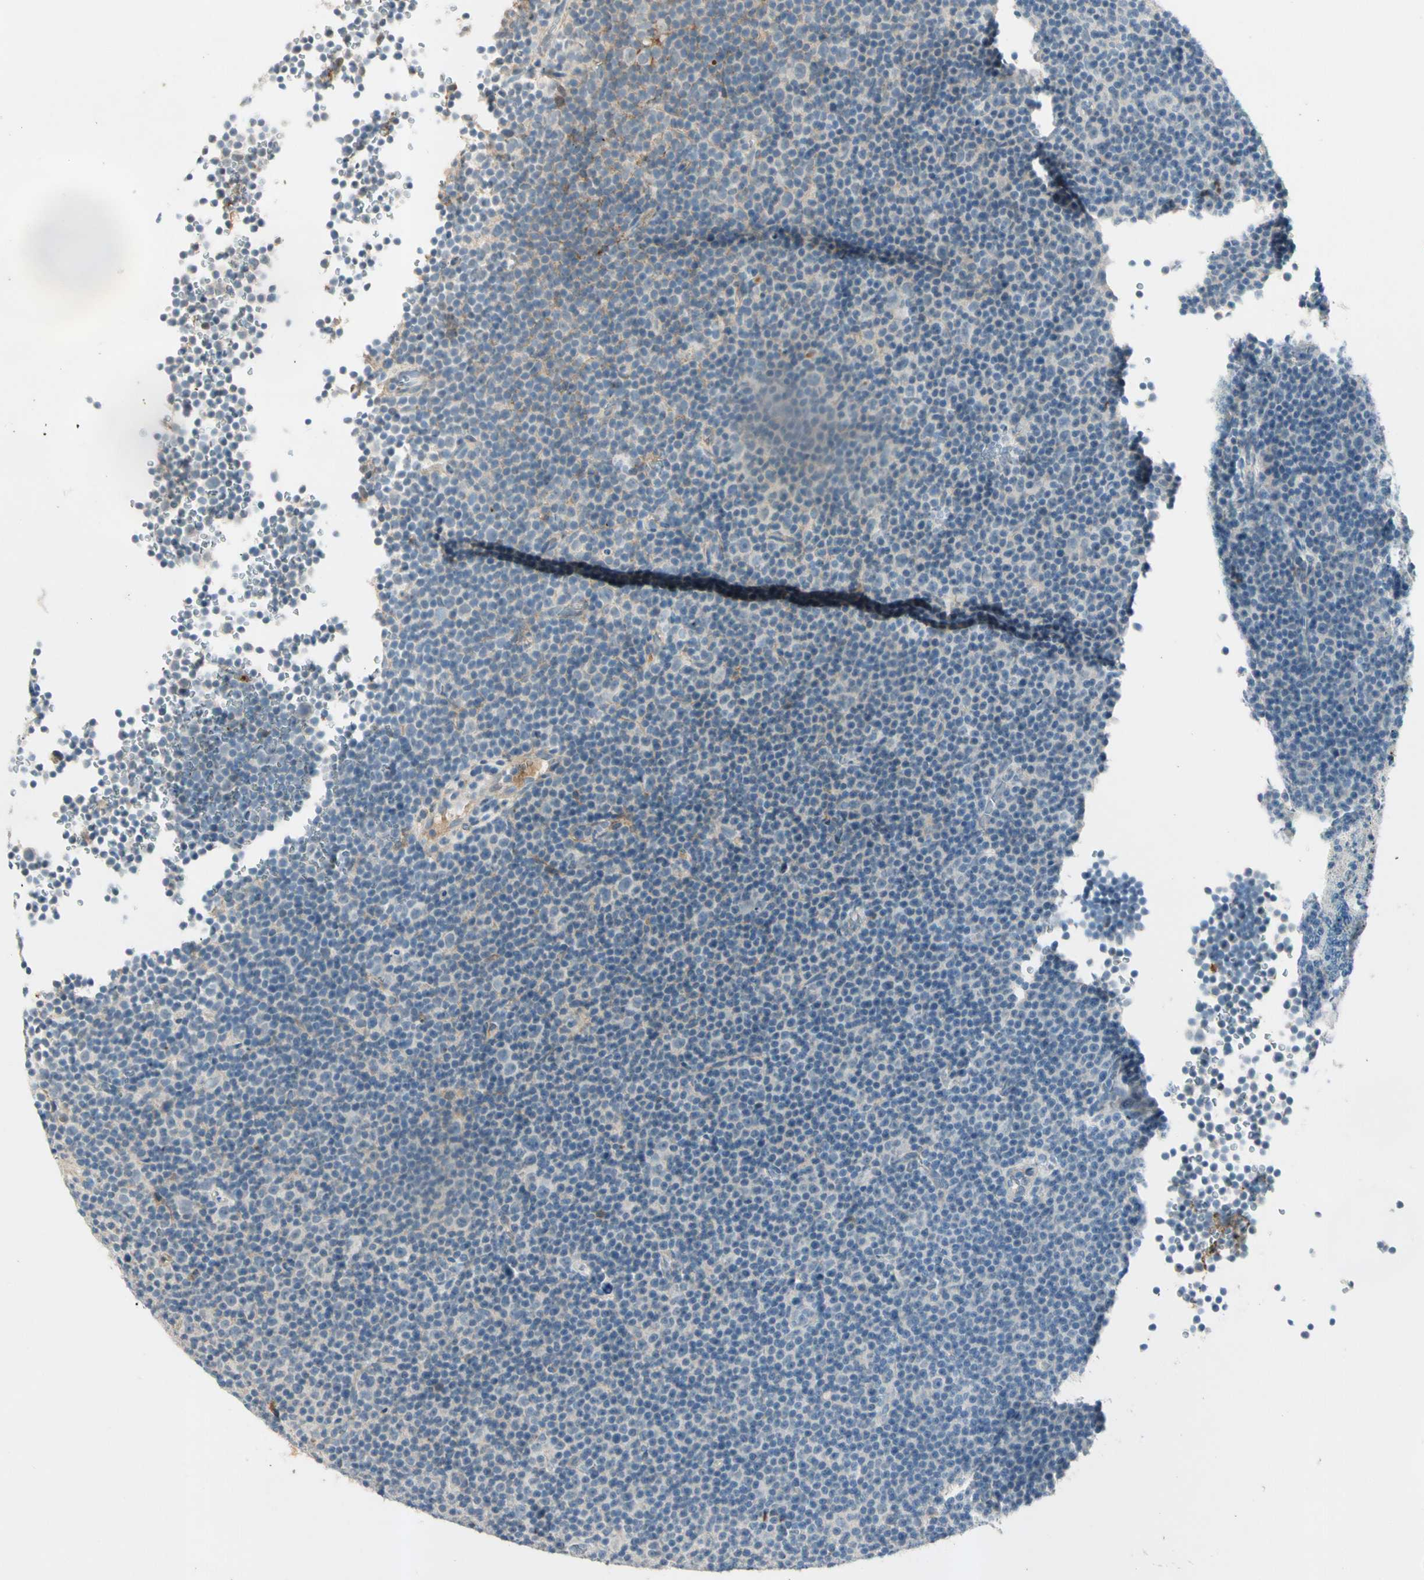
{"staining": {"intensity": "negative", "quantity": "none", "location": "none"}, "tissue": "lymphoma", "cell_type": "Tumor cells", "image_type": "cancer", "snomed": [{"axis": "morphology", "description": "Malignant lymphoma, non-Hodgkin's type, Low grade"}, {"axis": "topography", "description": "Lymph node"}], "caption": "Tumor cells are negative for brown protein staining in low-grade malignant lymphoma, non-Hodgkin's type.", "gene": "SERPIND1", "patient": {"sex": "female", "age": 67}}